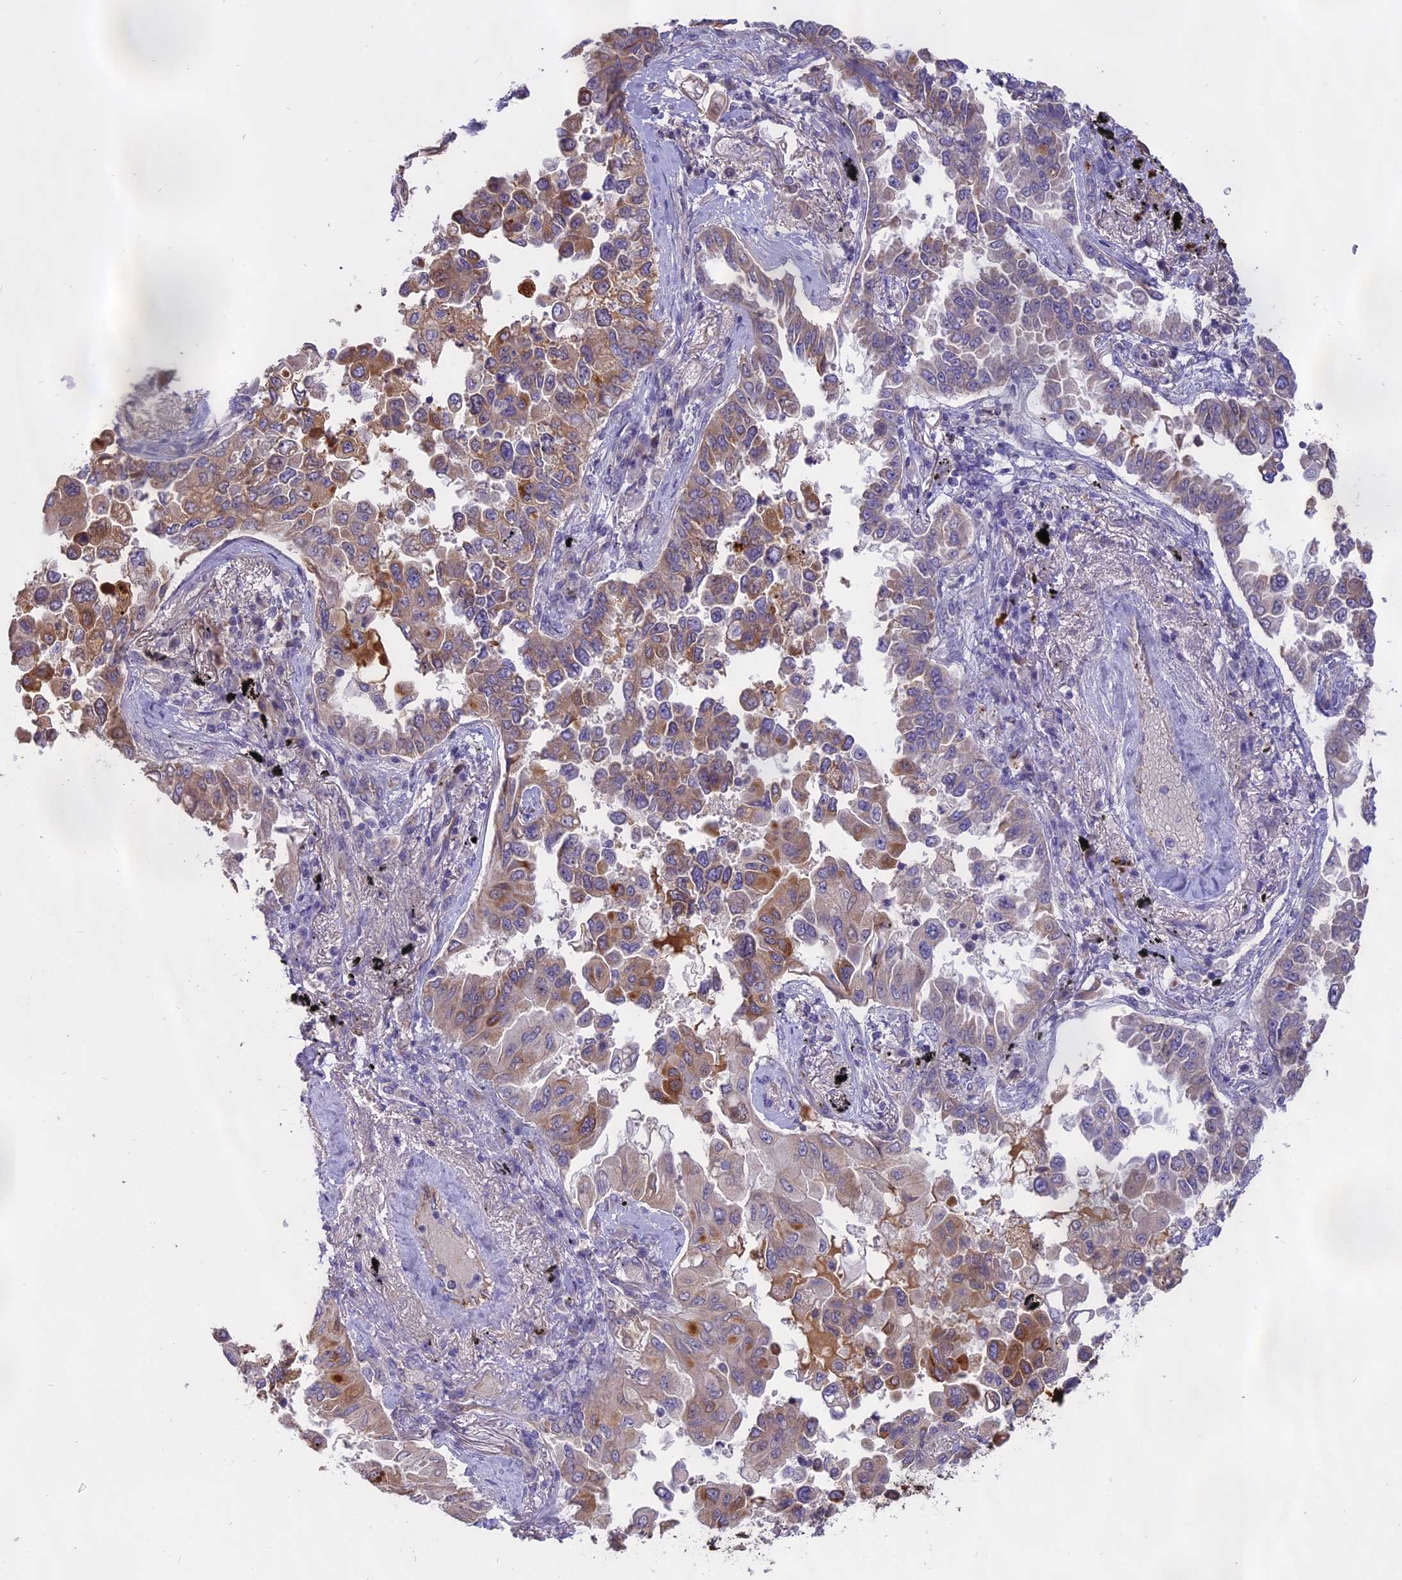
{"staining": {"intensity": "moderate", "quantity": ">75%", "location": "cytoplasmic/membranous"}, "tissue": "lung cancer", "cell_type": "Tumor cells", "image_type": "cancer", "snomed": [{"axis": "morphology", "description": "Adenocarcinoma, NOS"}, {"axis": "topography", "description": "Lung"}], "caption": "Tumor cells exhibit medium levels of moderate cytoplasmic/membranous expression in approximately >75% of cells in human adenocarcinoma (lung). Using DAB (3,3'-diaminobenzidine) (brown) and hematoxylin (blue) stains, captured at high magnification using brightfield microscopy.", "gene": "WFDC2", "patient": {"sex": "female", "age": 67}}